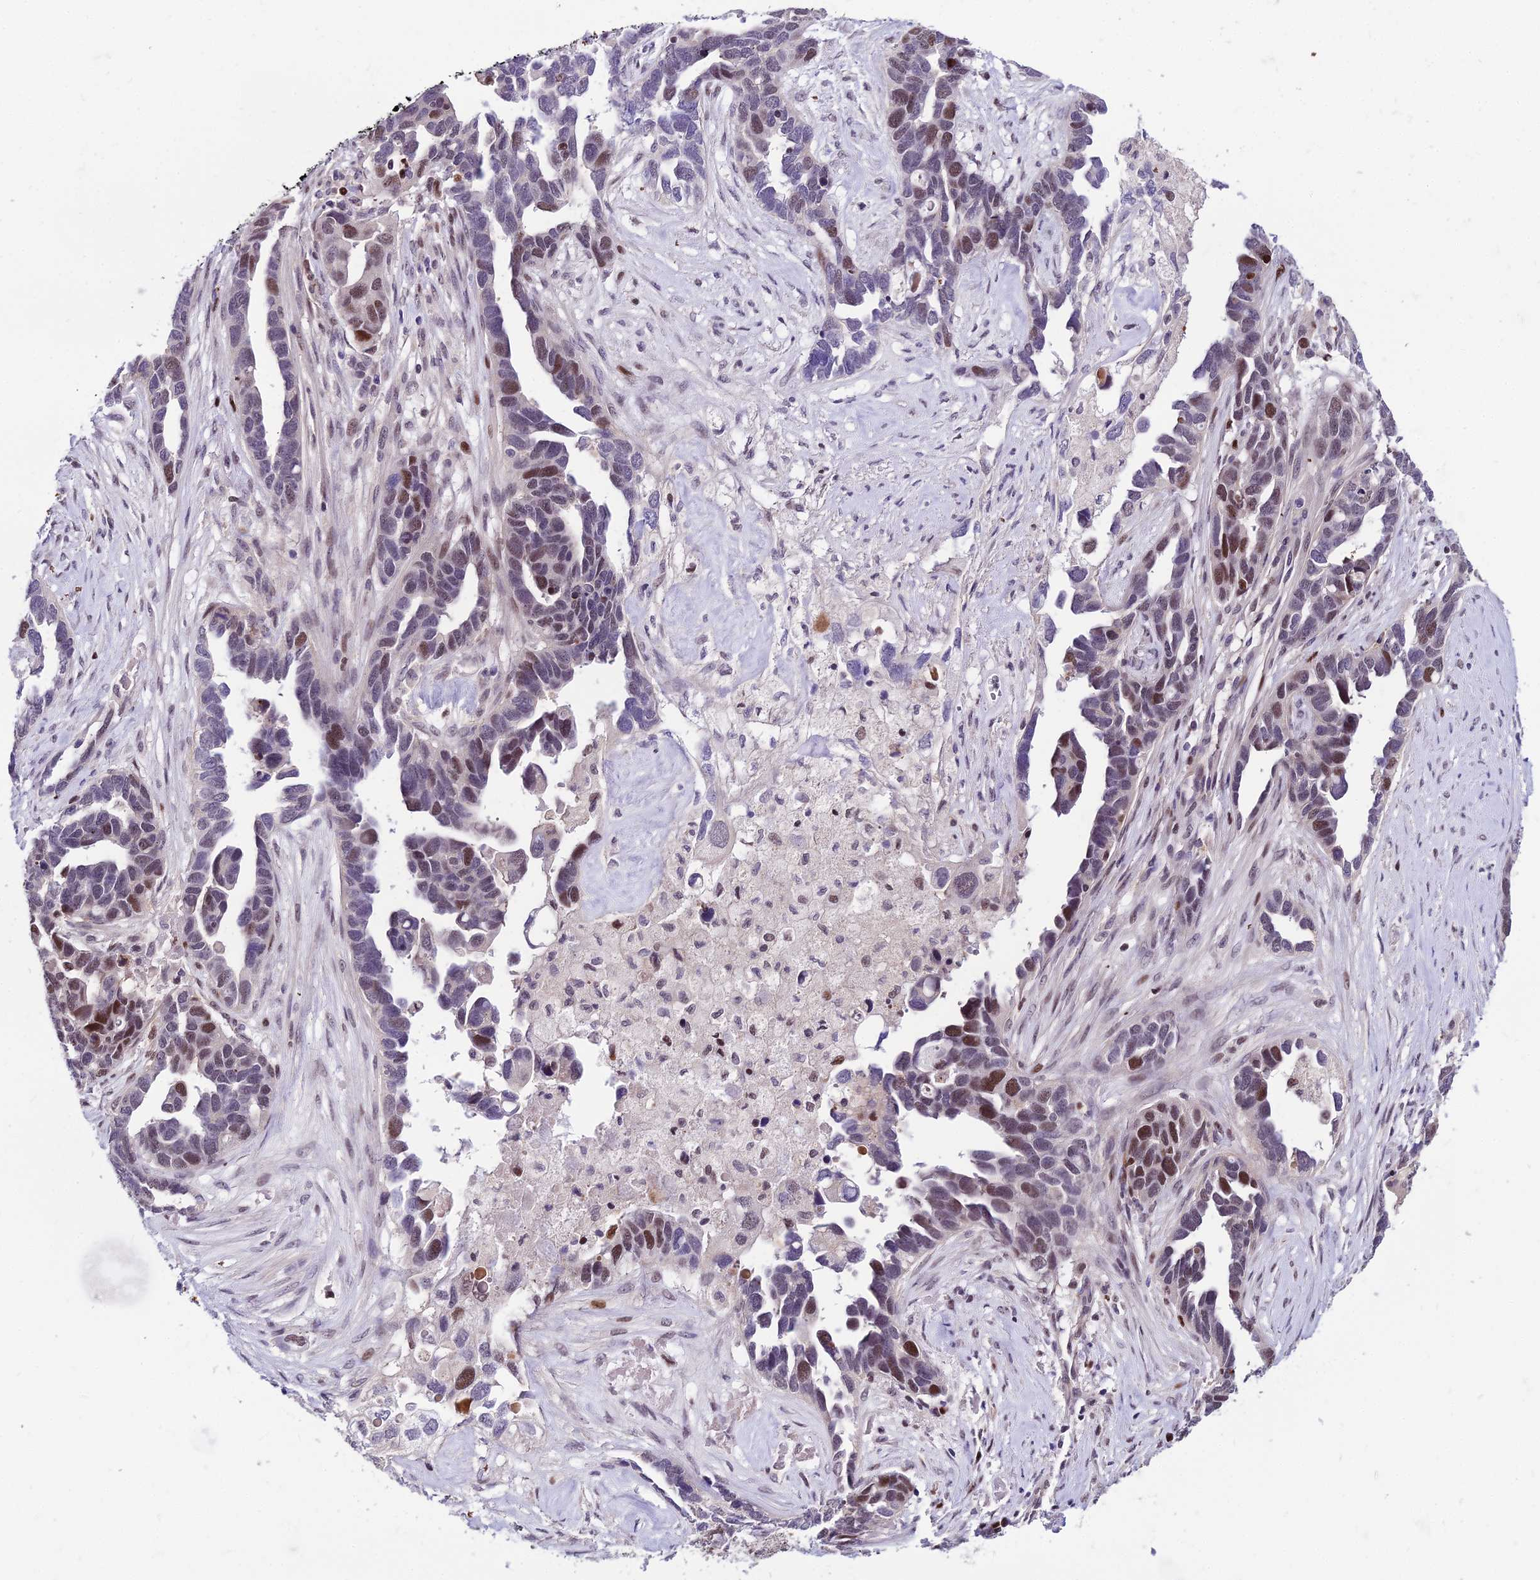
{"staining": {"intensity": "moderate", "quantity": "25%-75%", "location": "nuclear"}, "tissue": "ovarian cancer", "cell_type": "Tumor cells", "image_type": "cancer", "snomed": [{"axis": "morphology", "description": "Cystadenocarcinoma, serous, NOS"}, {"axis": "topography", "description": "Ovary"}], "caption": "Immunohistochemistry (IHC) of human ovarian serous cystadenocarcinoma reveals medium levels of moderate nuclear staining in about 25%-75% of tumor cells. (Stains: DAB (3,3'-diaminobenzidine) in brown, nuclei in blue, Microscopy: brightfield microscopy at high magnification).", "gene": "TRIML2", "patient": {"sex": "female", "age": 54}}